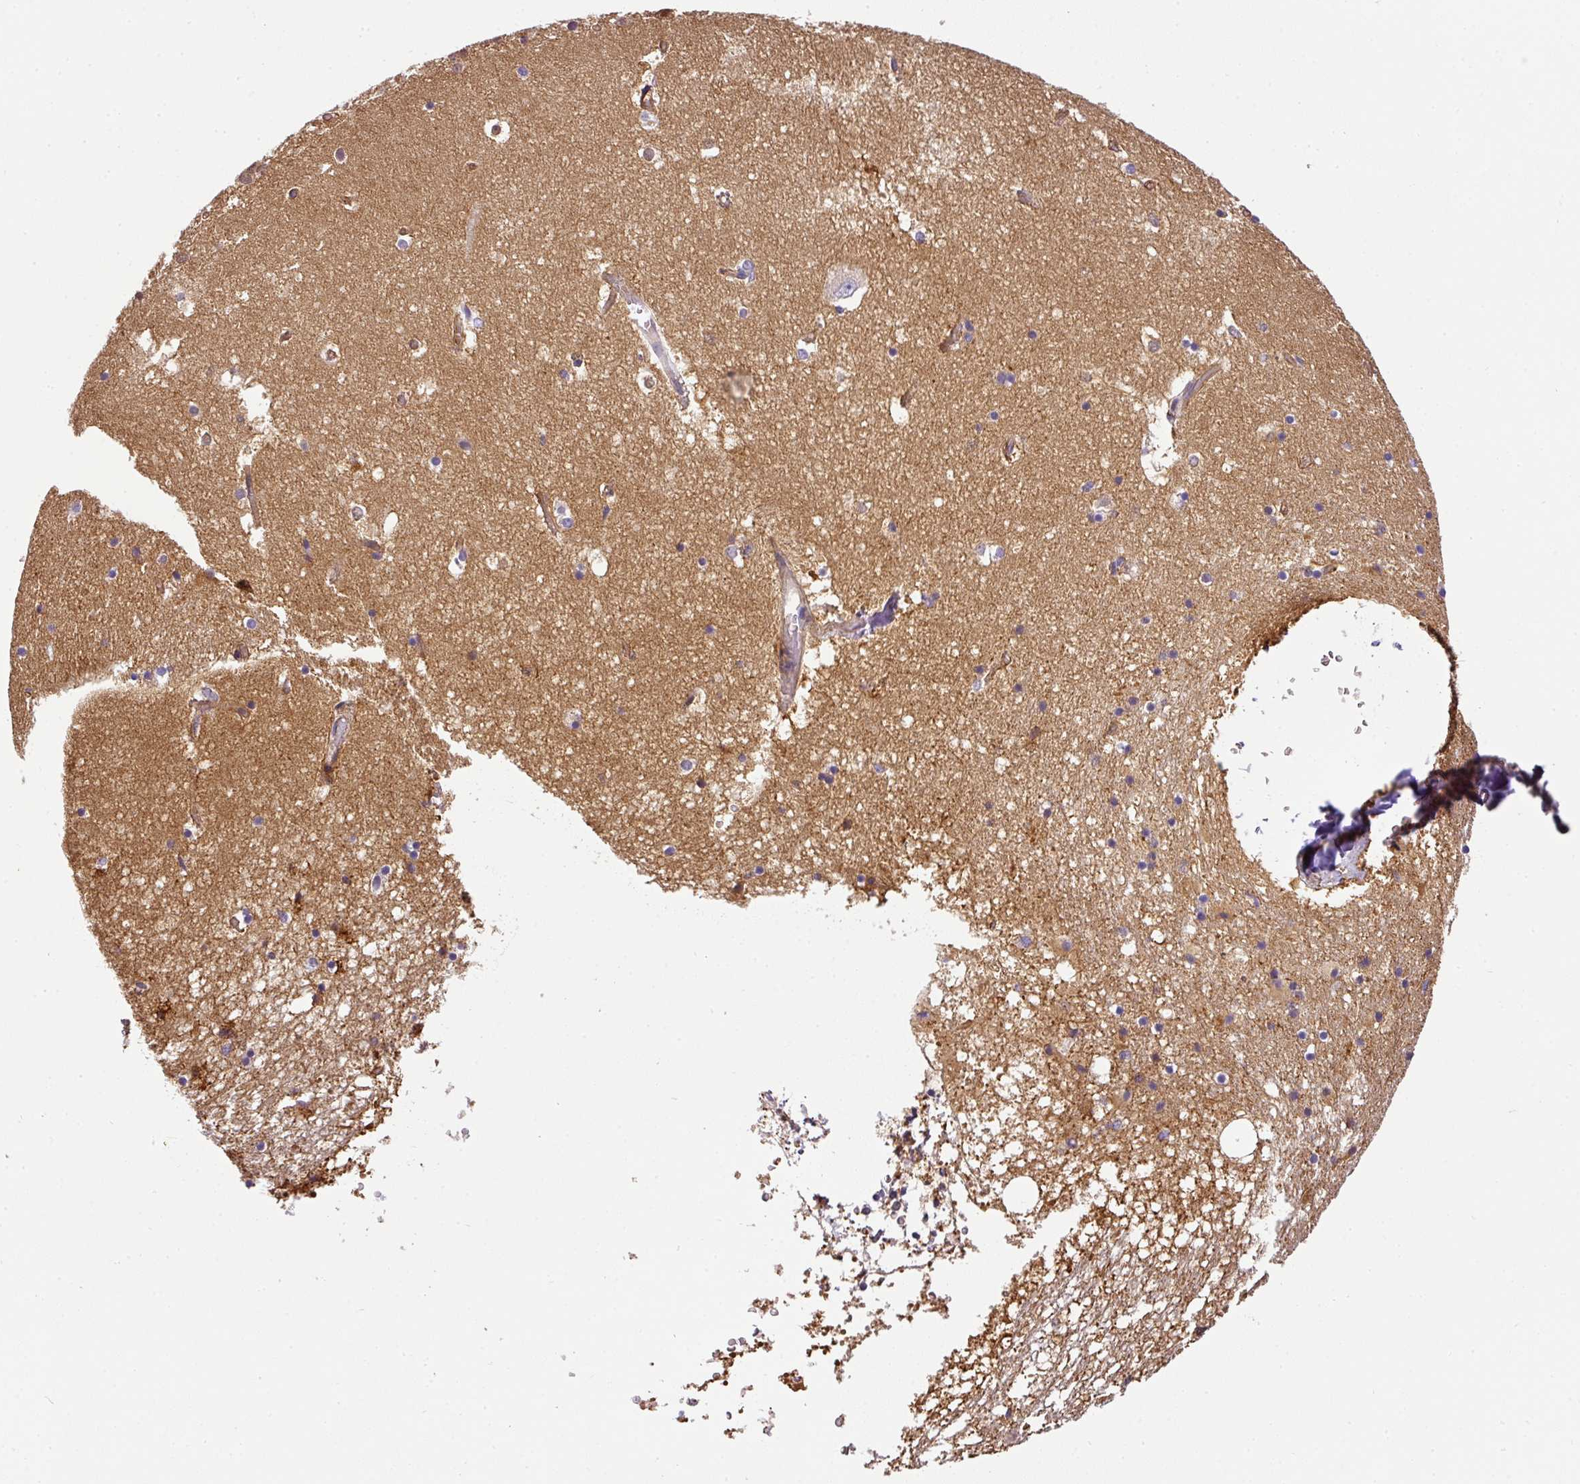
{"staining": {"intensity": "negative", "quantity": "none", "location": "none"}, "tissue": "hippocampus", "cell_type": "Glial cells", "image_type": "normal", "snomed": [{"axis": "morphology", "description": "Normal tissue, NOS"}, {"axis": "topography", "description": "Hippocampus"}], "caption": "Histopathology image shows no significant protein staining in glial cells of benign hippocampus.", "gene": "OR11H4", "patient": {"sex": "female", "age": 52}}